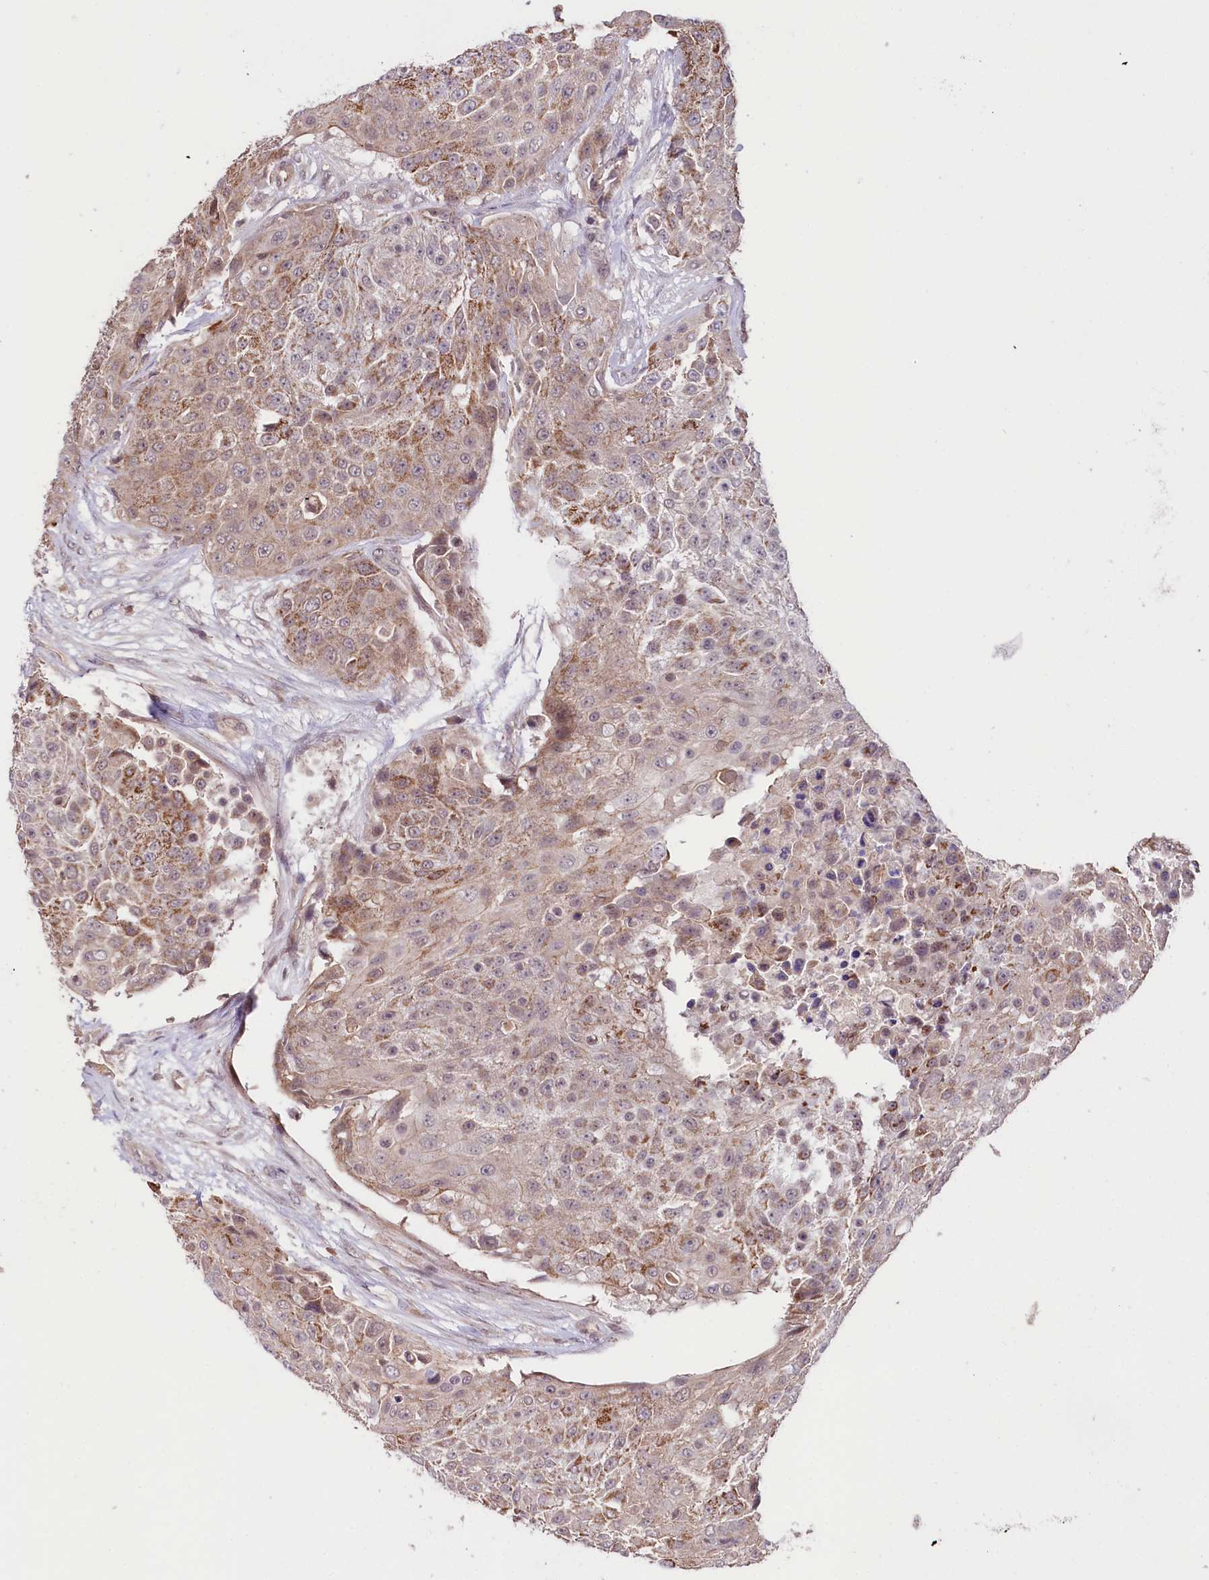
{"staining": {"intensity": "moderate", "quantity": ">75%", "location": "cytoplasmic/membranous"}, "tissue": "urothelial cancer", "cell_type": "Tumor cells", "image_type": "cancer", "snomed": [{"axis": "morphology", "description": "Urothelial carcinoma, High grade"}, {"axis": "topography", "description": "Urinary bladder"}], "caption": "Protein staining of urothelial carcinoma (high-grade) tissue exhibits moderate cytoplasmic/membranous staining in approximately >75% of tumor cells.", "gene": "TAFAZZIN", "patient": {"sex": "female", "age": 63}}